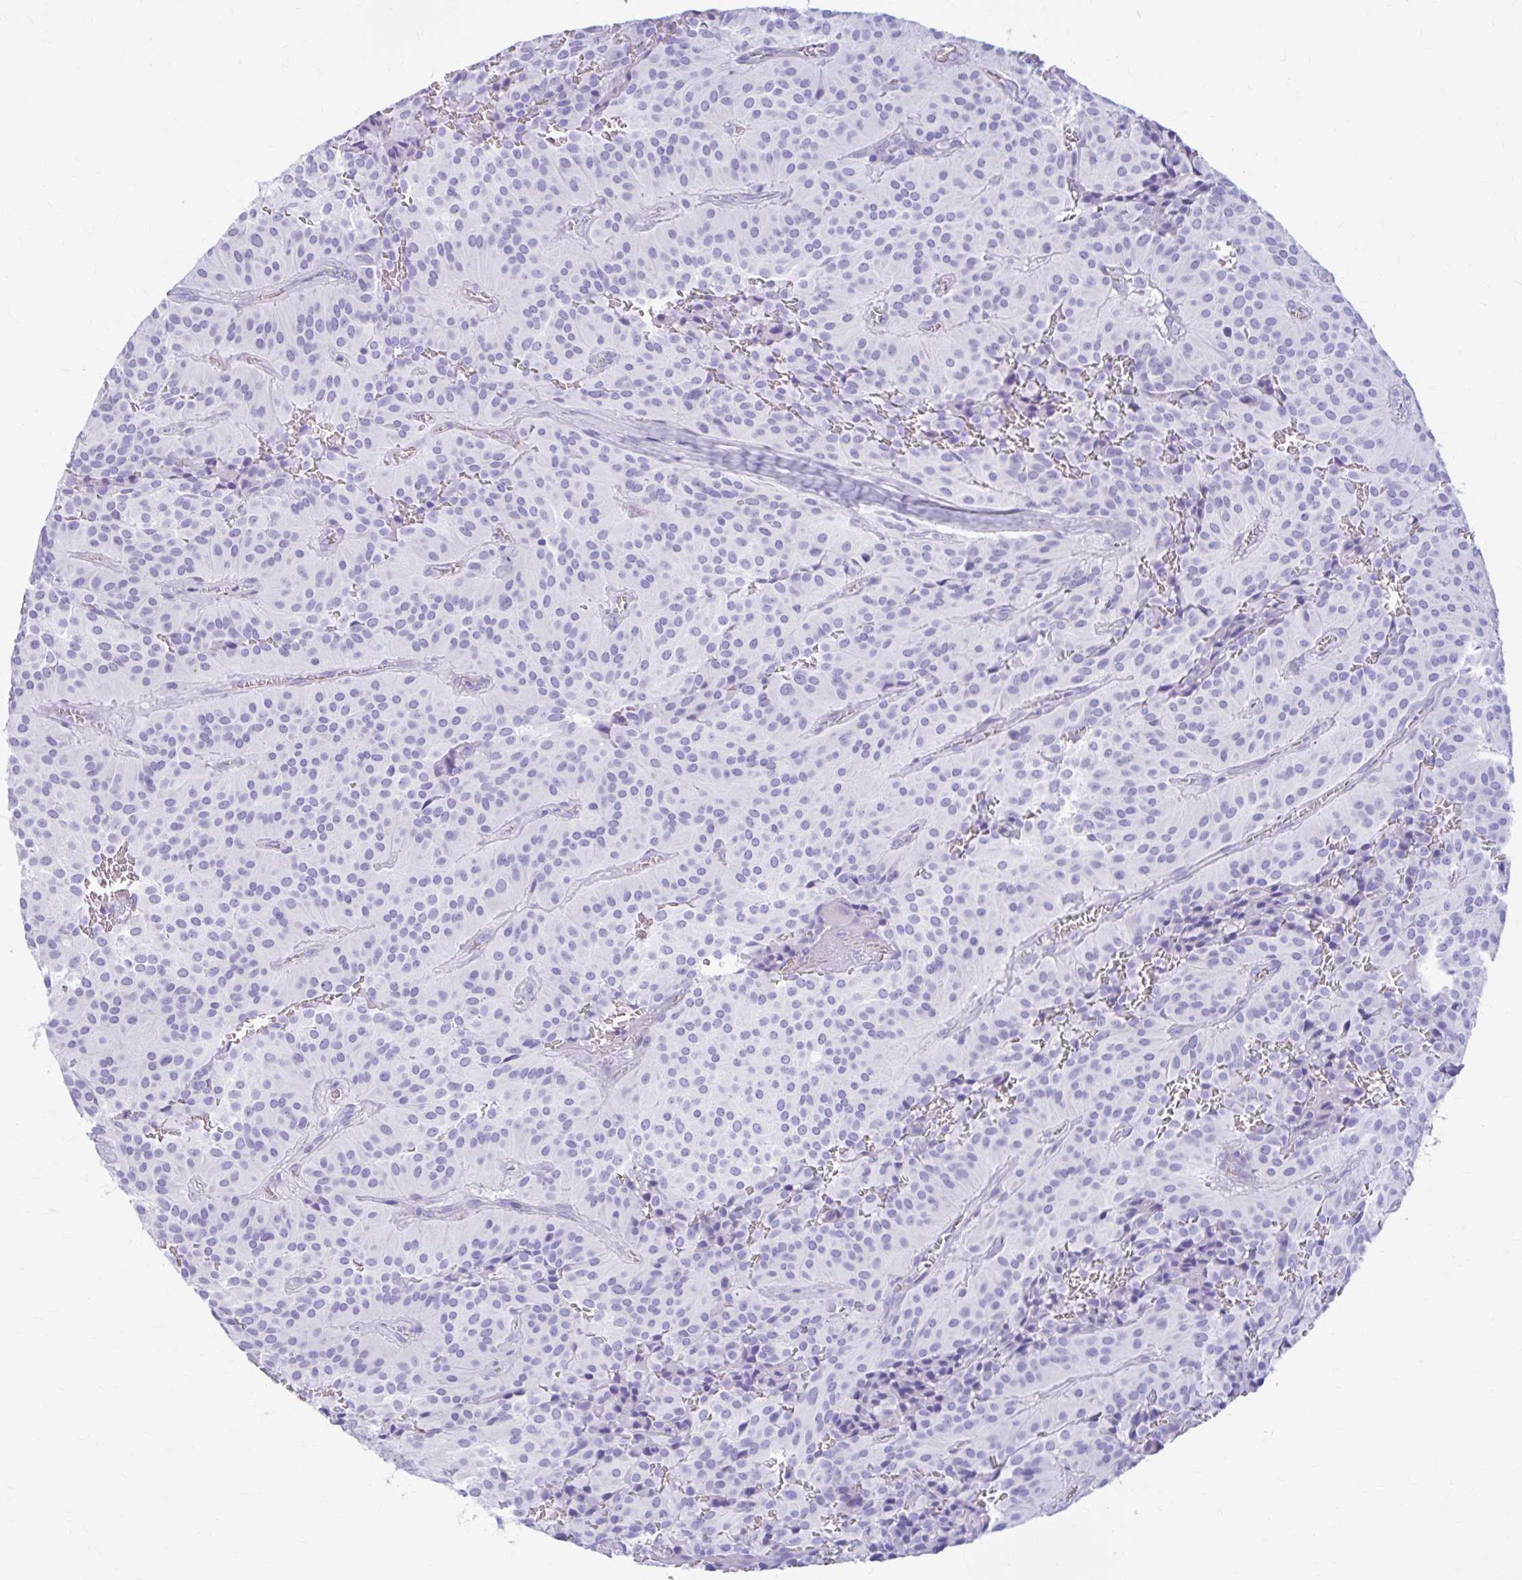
{"staining": {"intensity": "negative", "quantity": "none", "location": "none"}, "tissue": "glioma", "cell_type": "Tumor cells", "image_type": "cancer", "snomed": [{"axis": "morphology", "description": "Glioma, malignant, Low grade"}, {"axis": "topography", "description": "Brain"}], "caption": "Tumor cells are negative for protein expression in human glioma.", "gene": "NSG2", "patient": {"sex": "male", "age": 42}}